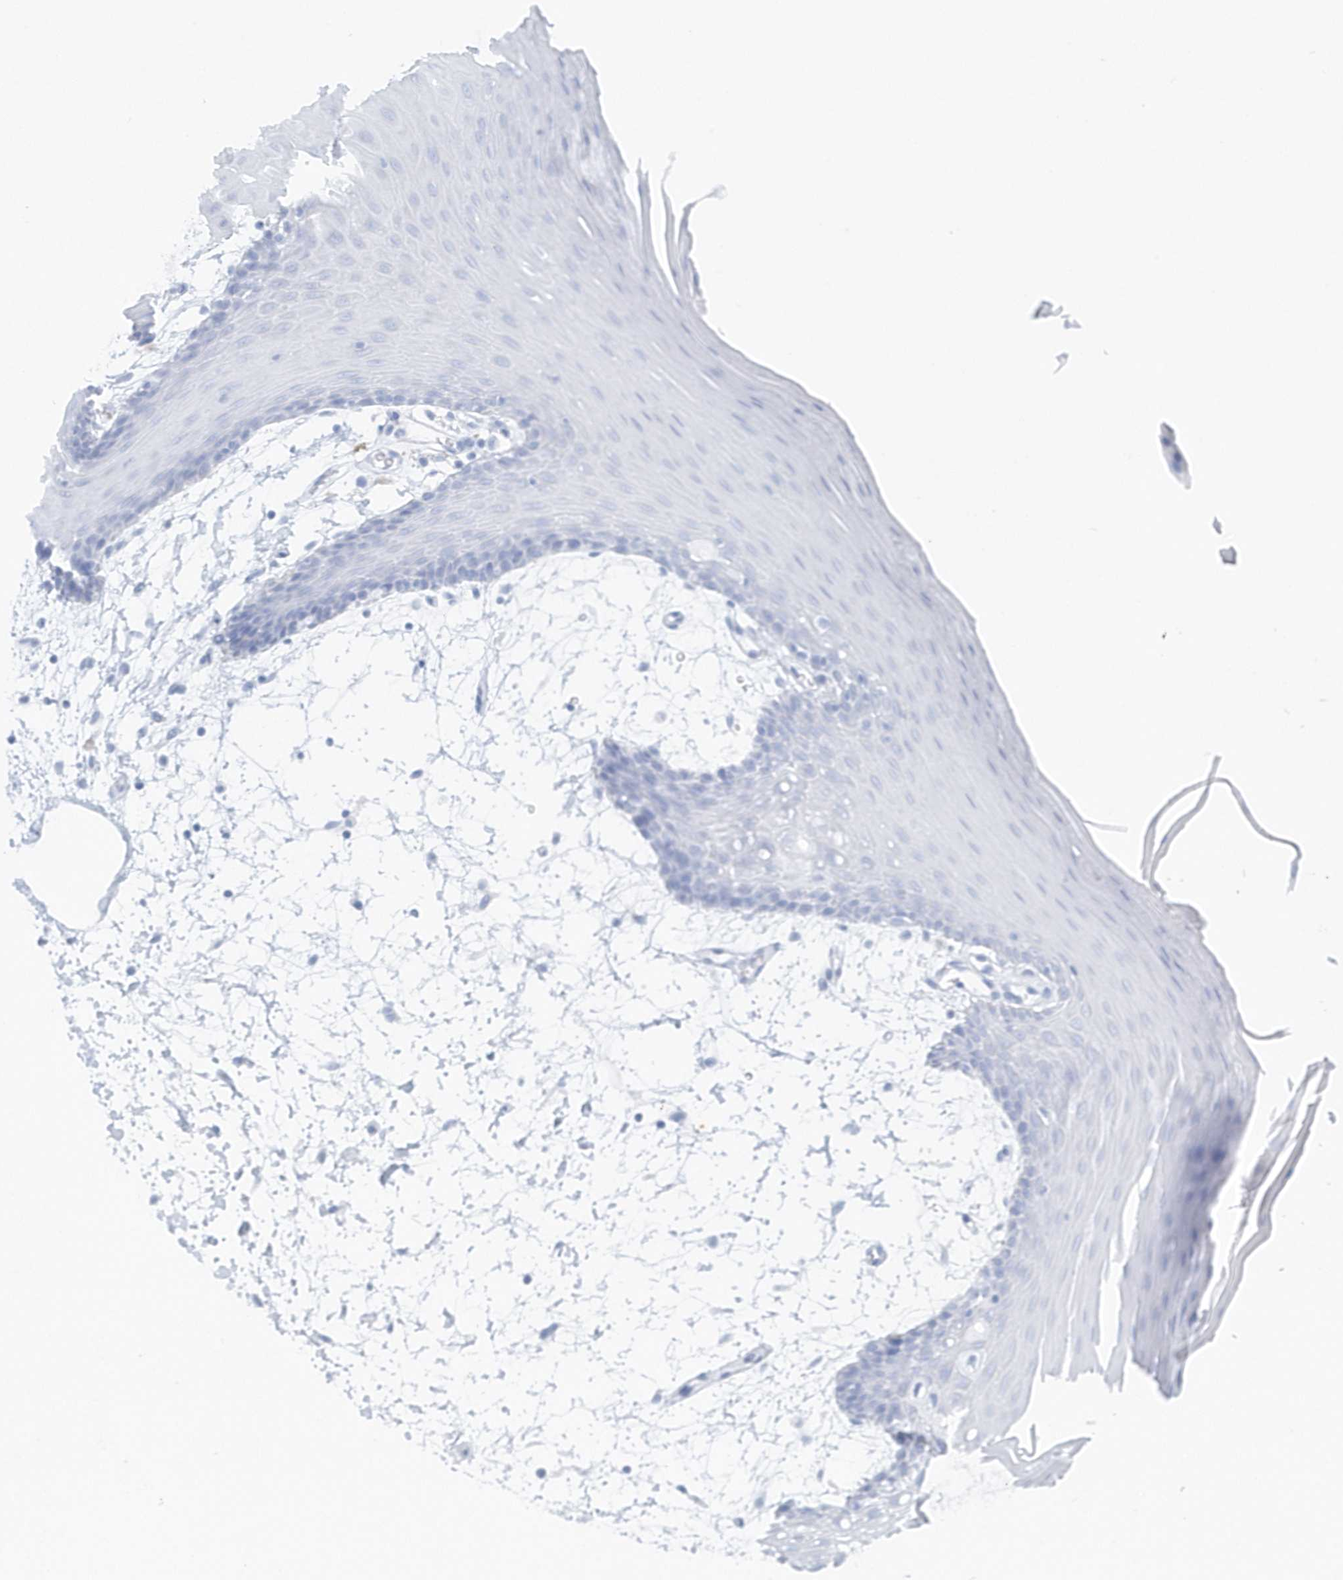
{"staining": {"intensity": "negative", "quantity": "none", "location": "none"}, "tissue": "oral mucosa", "cell_type": "Squamous epithelial cells", "image_type": "normal", "snomed": [{"axis": "morphology", "description": "Normal tissue, NOS"}, {"axis": "topography", "description": "Skeletal muscle"}, {"axis": "topography", "description": "Oral tissue"}, {"axis": "topography", "description": "Salivary gland"}, {"axis": "topography", "description": "Peripheral nerve tissue"}], "caption": "IHC of unremarkable human oral mucosa exhibits no staining in squamous epithelial cells. (DAB (3,3'-diaminobenzidine) IHC, high magnification).", "gene": "HERPUD1", "patient": {"sex": "male", "age": 54}}